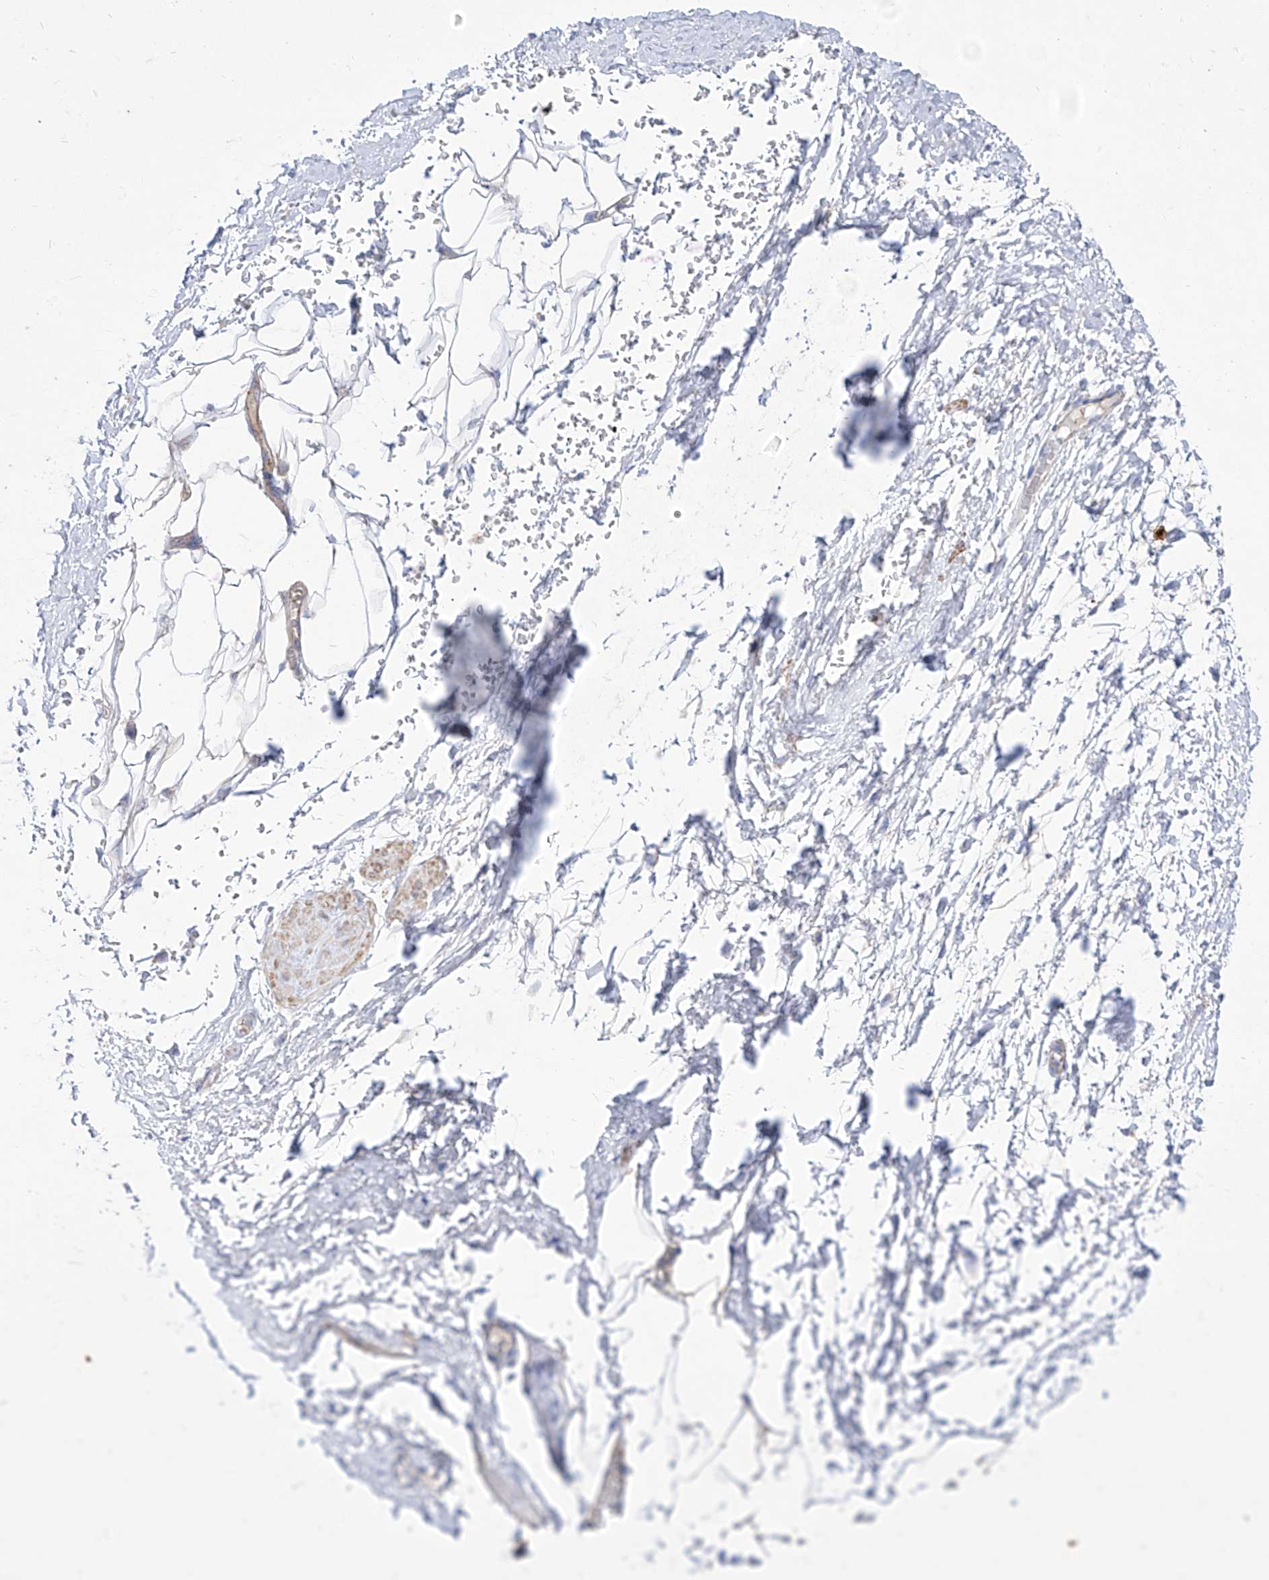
{"staining": {"intensity": "negative", "quantity": "none", "location": "none"}, "tissue": "adipose tissue", "cell_type": "Adipocytes", "image_type": "normal", "snomed": [{"axis": "morphology", "description": "Normal tissue, NOS"}, {"axis": "morphology", "description": "Adenocarcinoma, Low grade"}, {"axis": "topography", "description": "Prostate"}, {"axis": "topography", "description": "Peripheral nerve tissue"}], "caption": "Immunohistochemical staining of normal adipose tissue demonstrates no significant staining in adipocytes.", "gene": "C1orf74", "patient": {"sex": "male", "age": 63}}